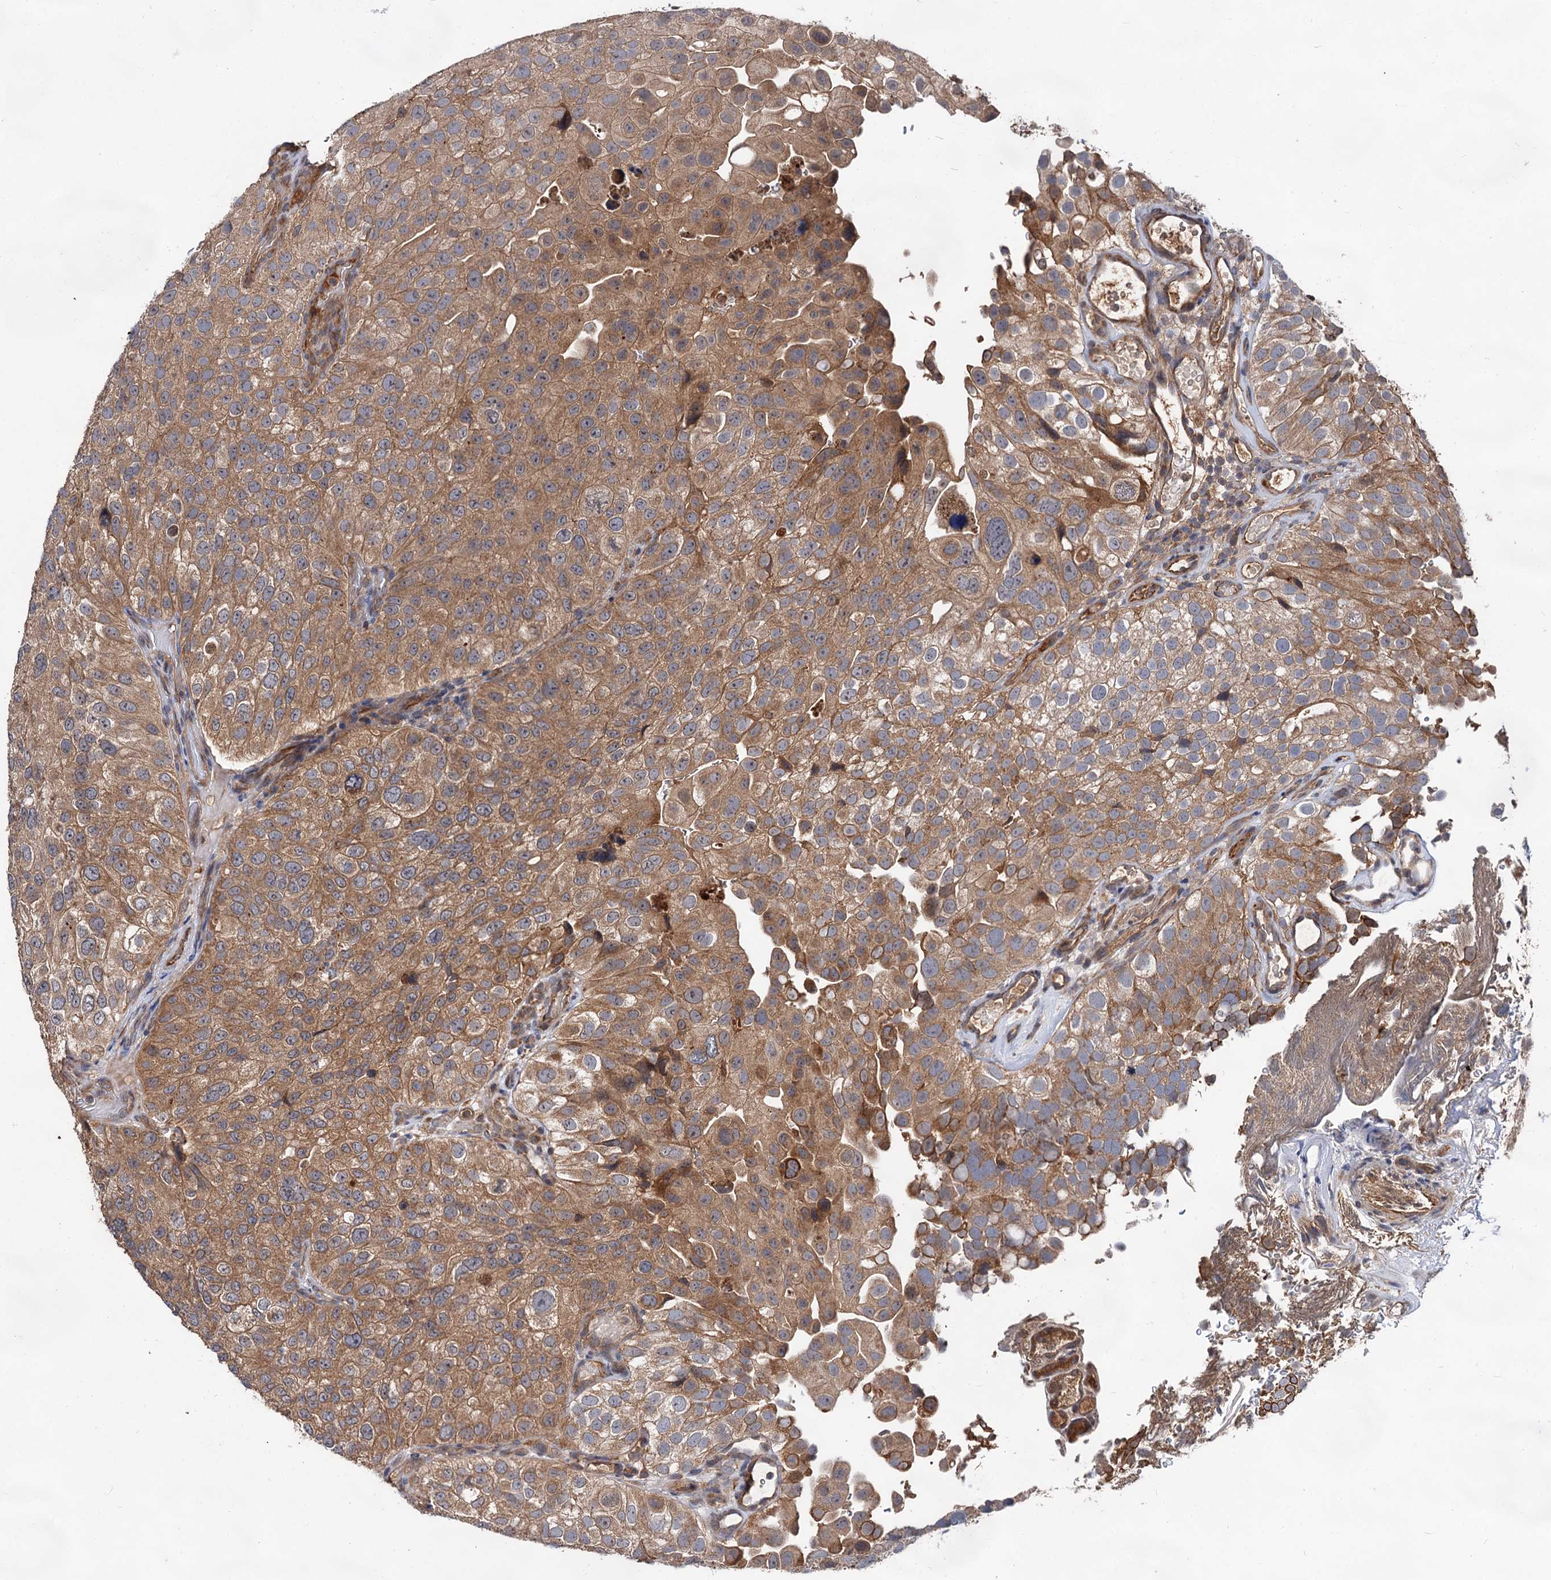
{"staining": {"intensity": "moderate", "quantity": ">75%", "location": "cytoplasmic/membranous"}, "tissue": "urothelial cancer", "cell_type": "Tumor cells", "image_type": "cancer", "snomed": [{"axis": "morphology", "description": "Urothelial carcinoma, Low grade"}, {"axis": "topography", "description": "Urinary bladder"}], "caption": "Immunohistochemistry (IHC) of urothelial cancer shows medium levels of moderate cytoplasmic/membranous positivity in approximately >75% of tumor cells. (DAB (3,3'-diaminobenzidine) IHC, brown staining for protein, blue staining for nuclei).", "gene": "TEX9", "patient": {"sex": "male", "age": 78}}